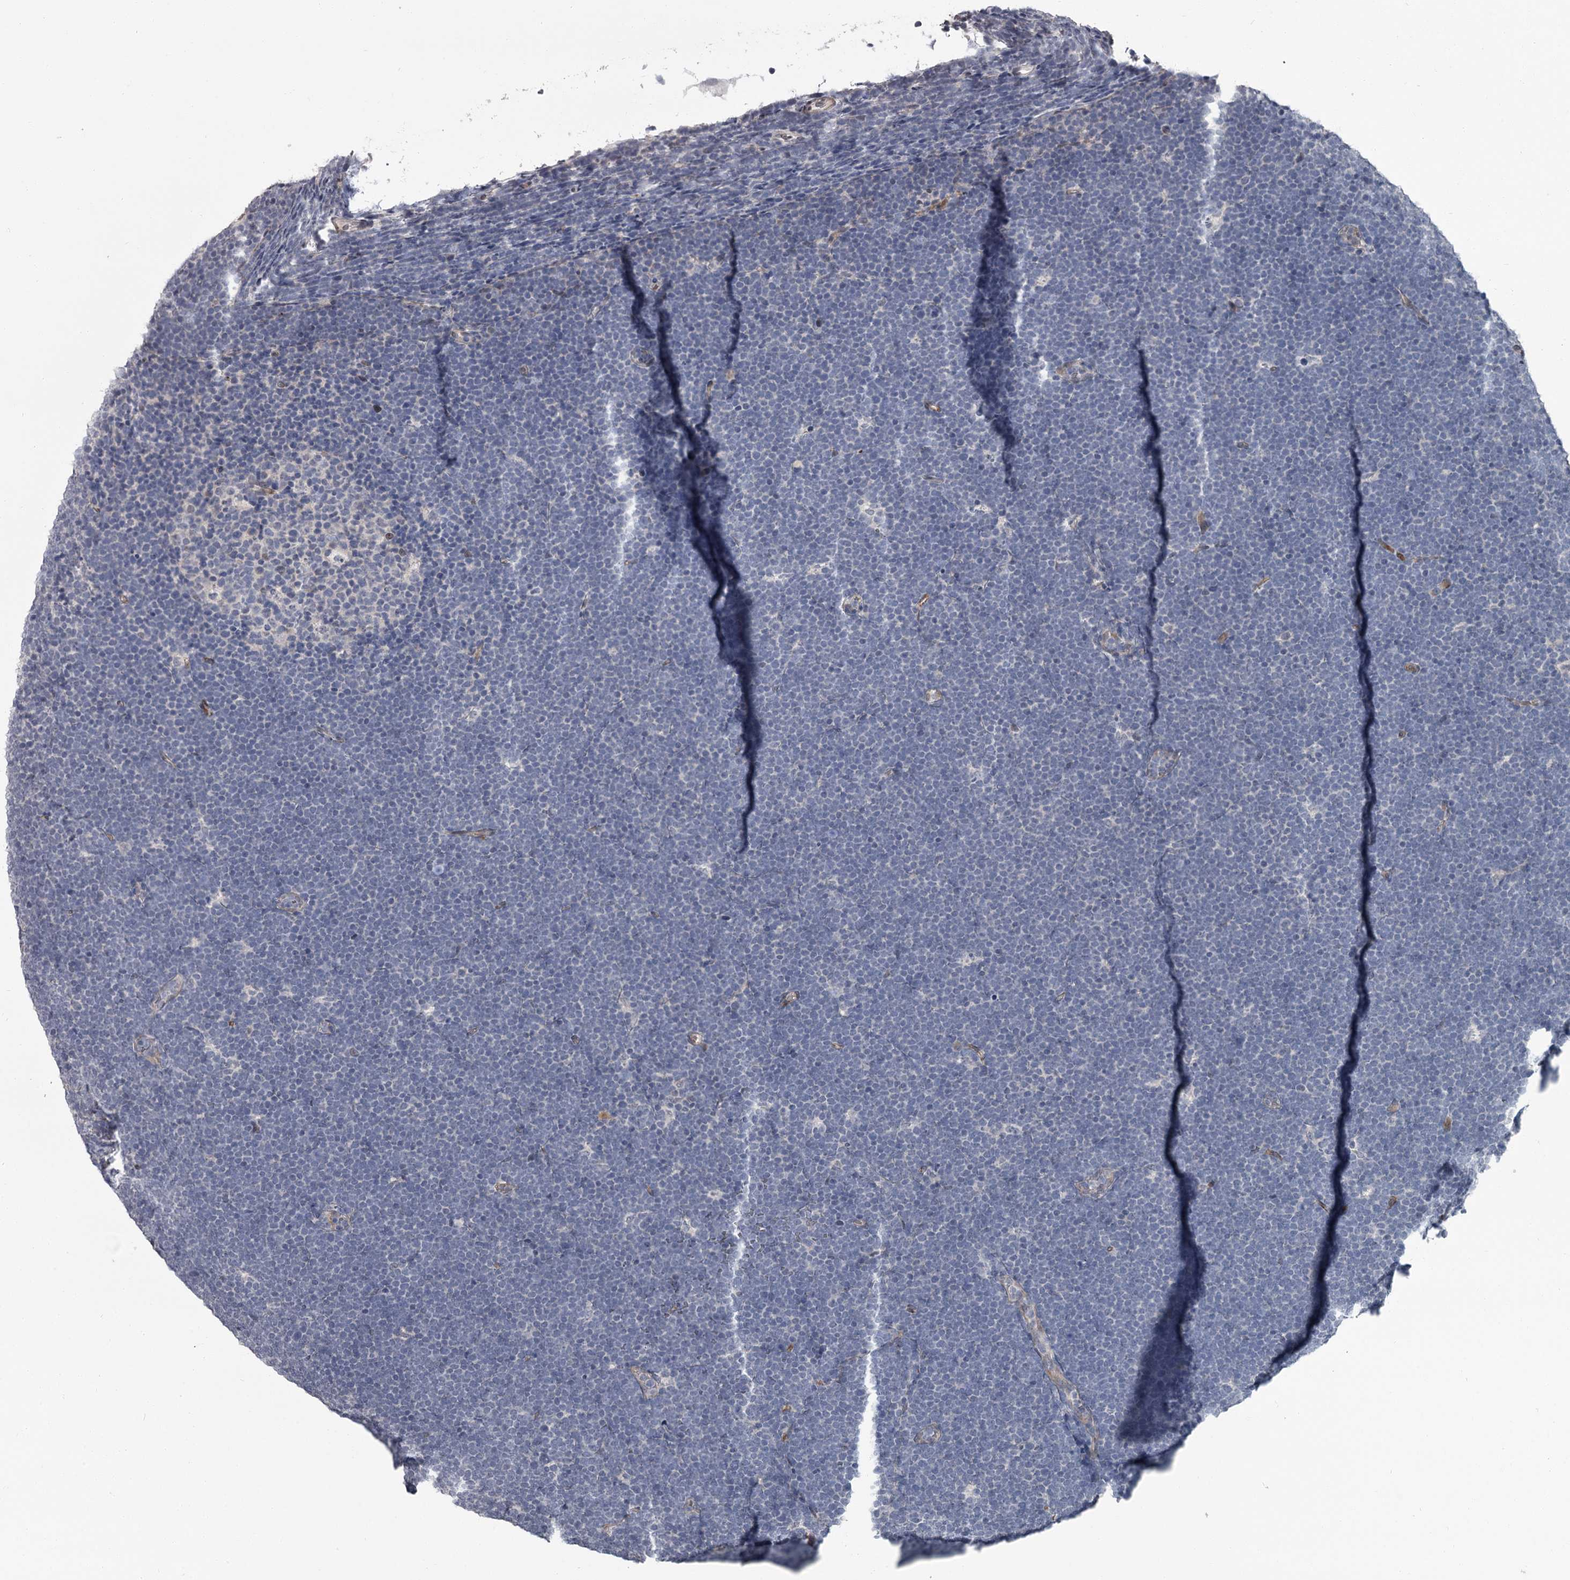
{"staining": {"intensity": "negative", "quantity": "none", "location": "none"}, "tissue": "lymphoma", "cell_type": "Tumor cells", "image_type": "cancer", "snomed": [{"axis": "morphology", "description": "Malignant lymphoma, non-Hodgkin's type, High grade"}, {"axis": "topography", "description": "Lymph node"}], "caption": "Immunohistochemical staining of high-grade malignant lymphoma, non-Hodgkin's type exhibits no significant staining in tumor cells. (DAB immunohistochemistry visualized using brightfield microscopy, high magnification).", "gene": "PRPF40B", "patient": {"sex": "male", "age": 13}}